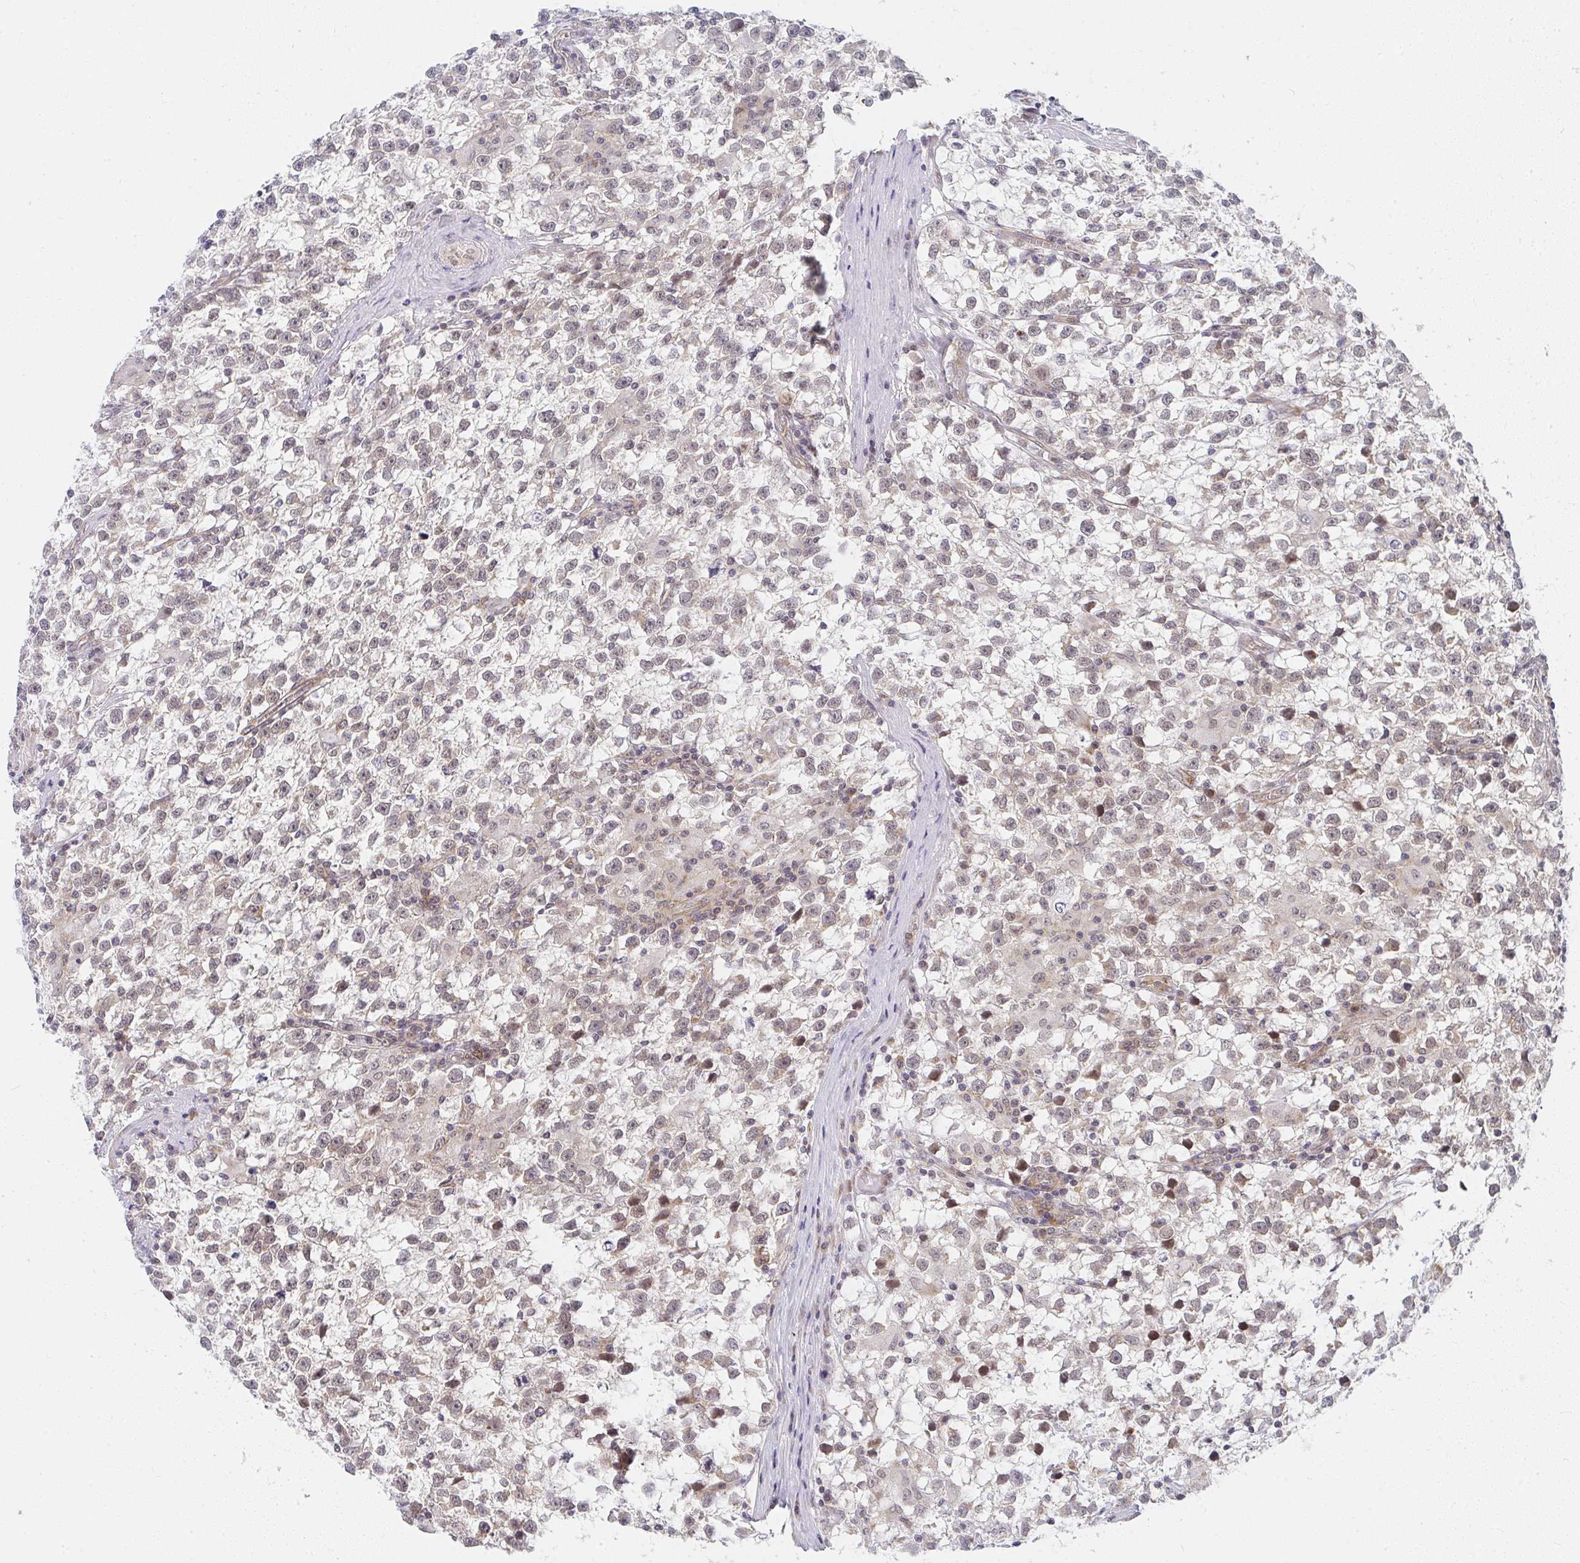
{"staining": {"intensity": "weak", "quantity": "<25%", "location": "nuclear"}, "tissue": "testis cancer", "cell_type": "Tumor cells", "image_type": "cancer", "snomed": [{"axis": "morphology", "description": "Seminoma, NOS"}, {"axis": "topography", "description": "Testis"}], "caption": "A photomicrograph of testis seminoma stained for a protein shows no brown staining in tumor cells.", "gene": "SYNCRIP", "patient": {"sex": "male", "age": 31}}